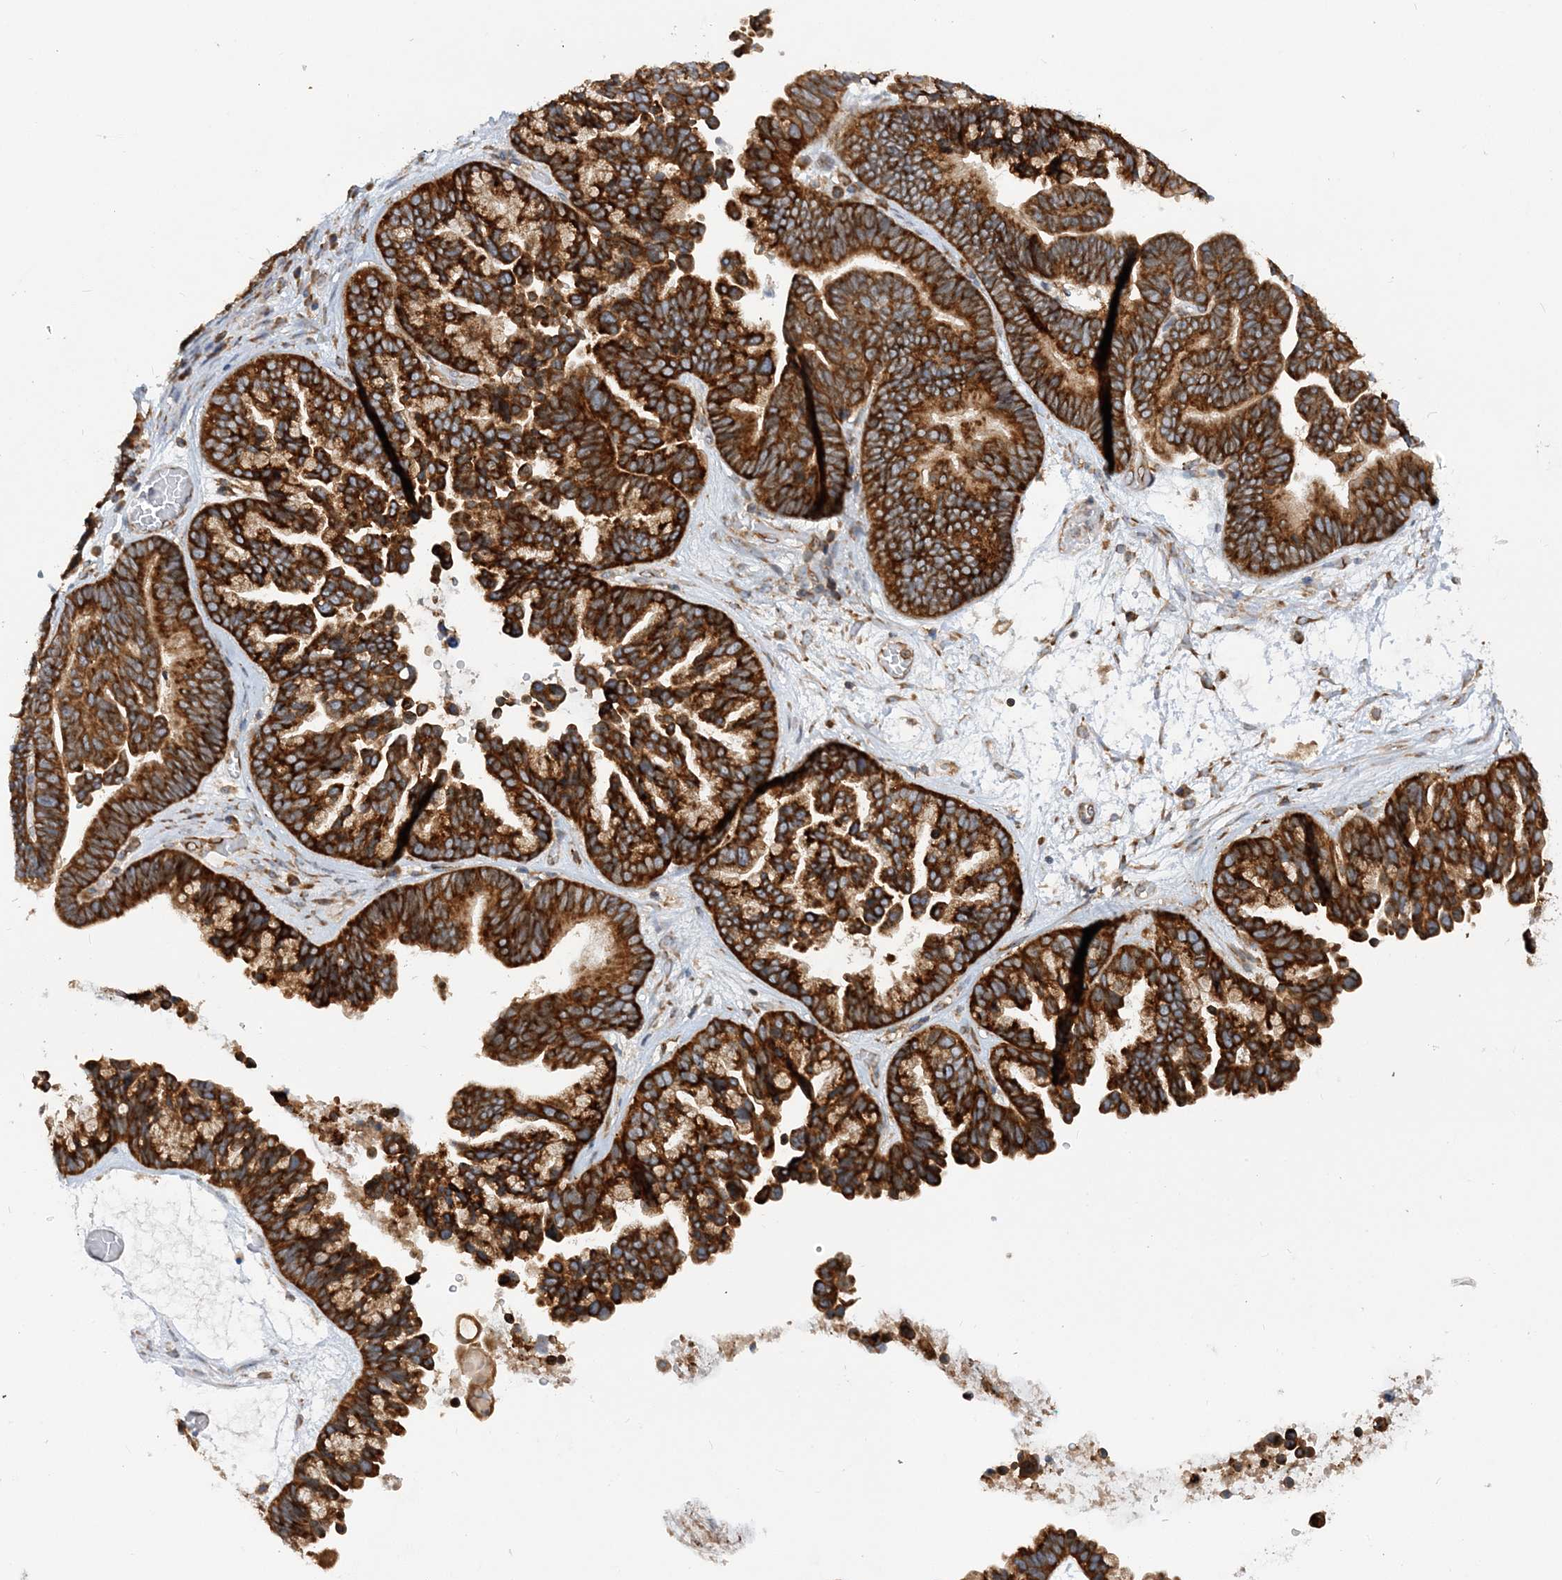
{"staining": {"intensity": "strong", "quantity": ">75%", "location": "cytoplasmic/membranous"}, "tissue": "ovarian cancer", "cell_type": "Tumor cells", "image_type": "cancer", "snomed": [{"axis": "morphology", "description": "Cystadenocarcinoma, serous, NOS"}, {"axis": "topography", "description": "Ovary"}], "caption": "Strong cytoplasmic/membranous protein staining is identified in approximately >75% of tumor cells in serous cystadenocarcinoma (ovarian).", "gene": "LARP4B", "patient": {"sex": "female", "age": 56}}